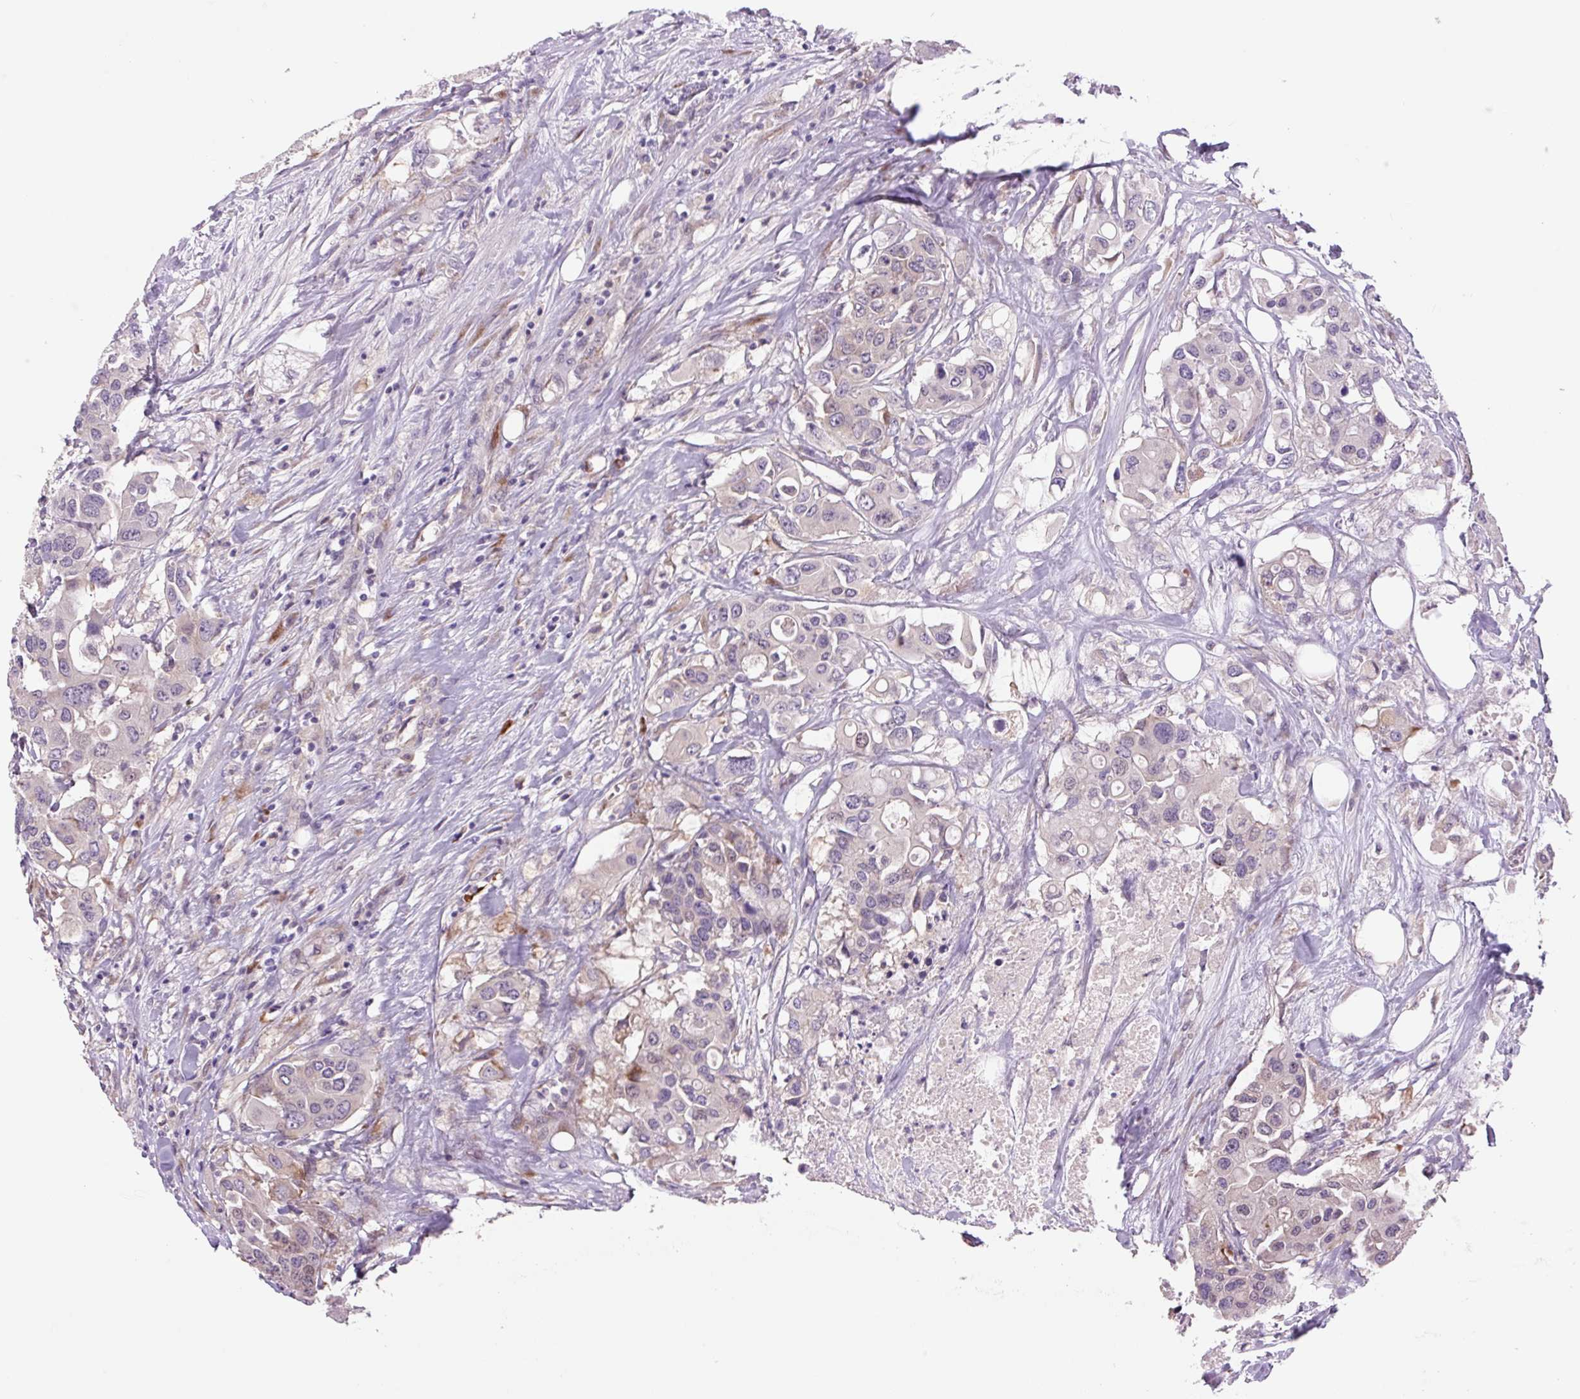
{"staining": {"intensity": "negative", "quantity": "none", "location": "none"}, "tissue": "colorectal cancer", "cell_type": "Tumor cells", "image_type": "cancer", "snomed": [{"axis": "morphology", "description": "Adenocarcinoma, NOS"}, {"axis": "topography", "description": "Colon"}], "caption": "IHC of human colorectal adenocarcinoma displays no staining in tumor cells.", "gene": "PLA2G4A", "patient": {"sex": "male", "age": 77}}